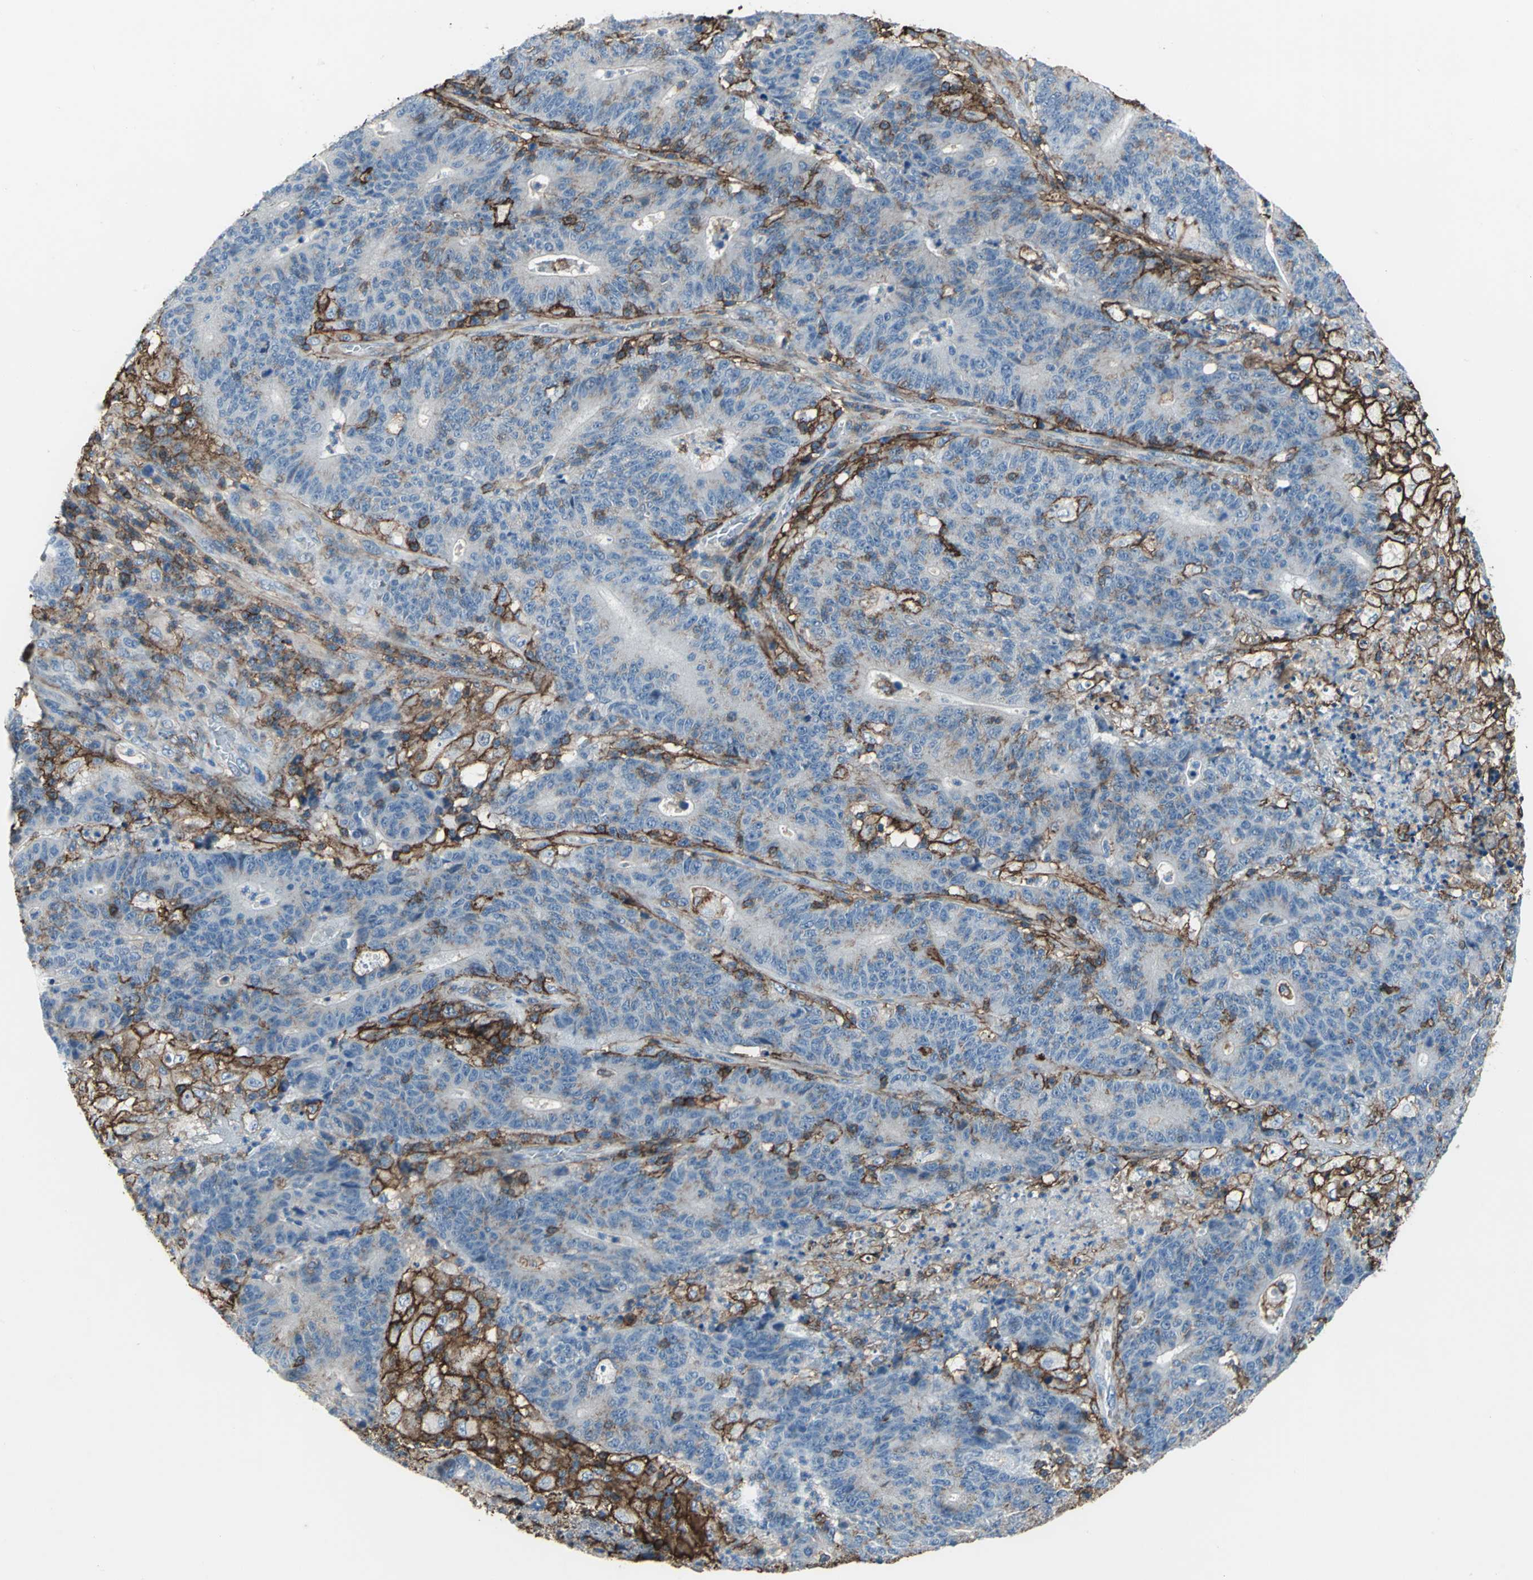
{"staining": {"intensity": "strong", "quantity": "25%-75%", "location": "cytoplasmic/membranous"}, "tissue": "colorectal cancer", "cell_type": "Tumor cells", "image_type": "cancer", "snomed": [{"axis": "morphology", "description": "Normal tissue, NOS"}, {"axis": "morphology", "description": "Adenocarcinoma, NOS"}, {"axis": "topography", "description": "Colon"}], "caption": "Immunohistochemical staining of colorectal adenocarcinoma reveals high levels of strong cytoplasmic/membranous staining in about 25%-75% of tumor cells. (DAB IHC, brown staining for protein, blue staining for nuclei).", "gene": "CD44", "patient": {"sex": "female", "age": 75}}